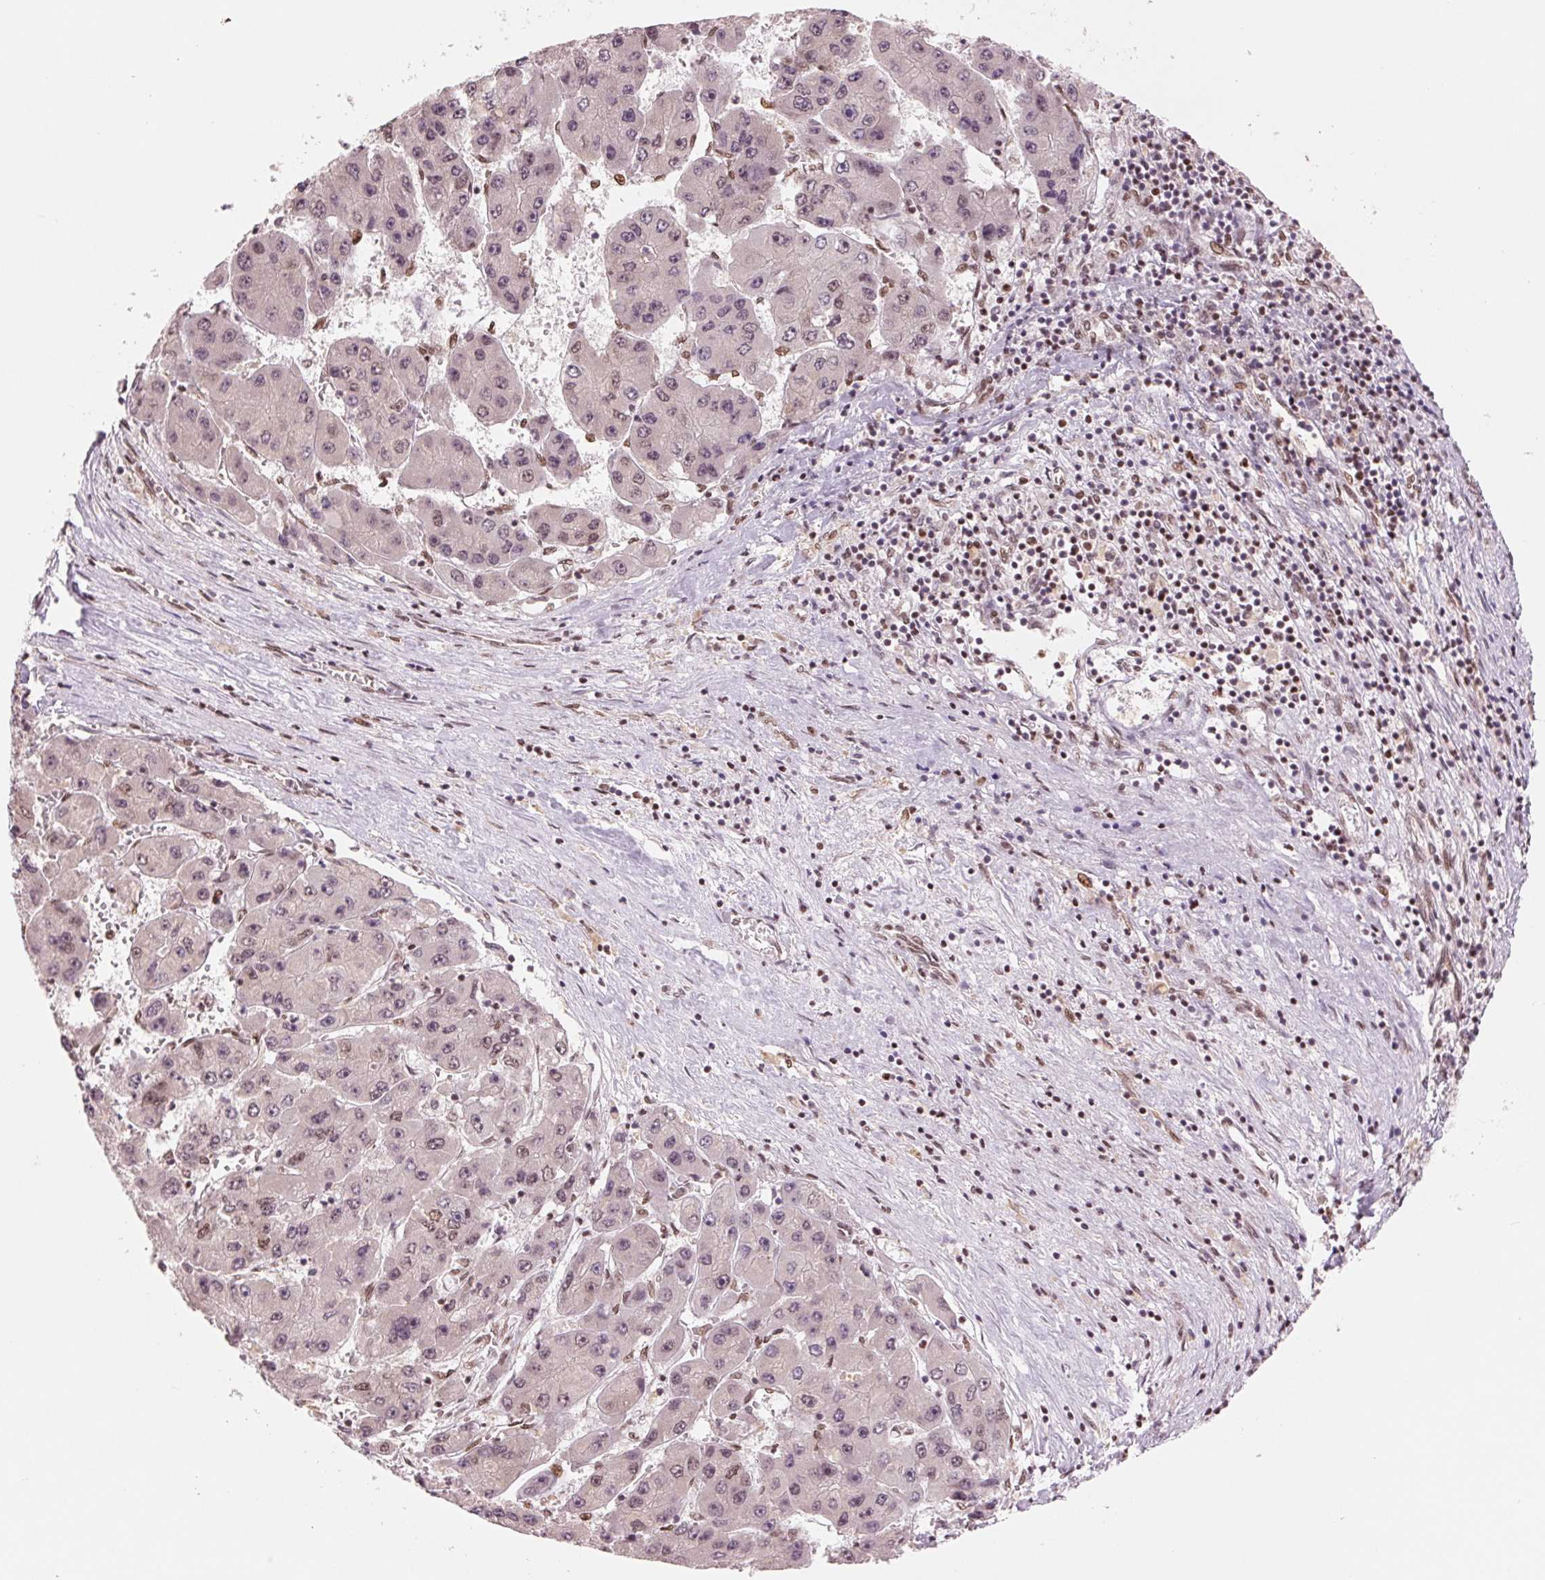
{"staining": {"intensity": "weak", "quantity": "<25%", "location": "nuclear"}, "tissue": "liver cancer", "cell_type": "Tumor cells", "image_type": "cancer", "snomed": [{"axis": "morphology", "description": "Carcinoma, Hepatocellular, NOS"}, {"axis": "topography", "description": "Liver"}], "caption": "Liver hepatocellular carcinoma stained for a protein using immunohistochemistry exhibits no positivity tumor cells.", "gene": "TTLL9", "patient": {"sex": "female", "age": 61}}